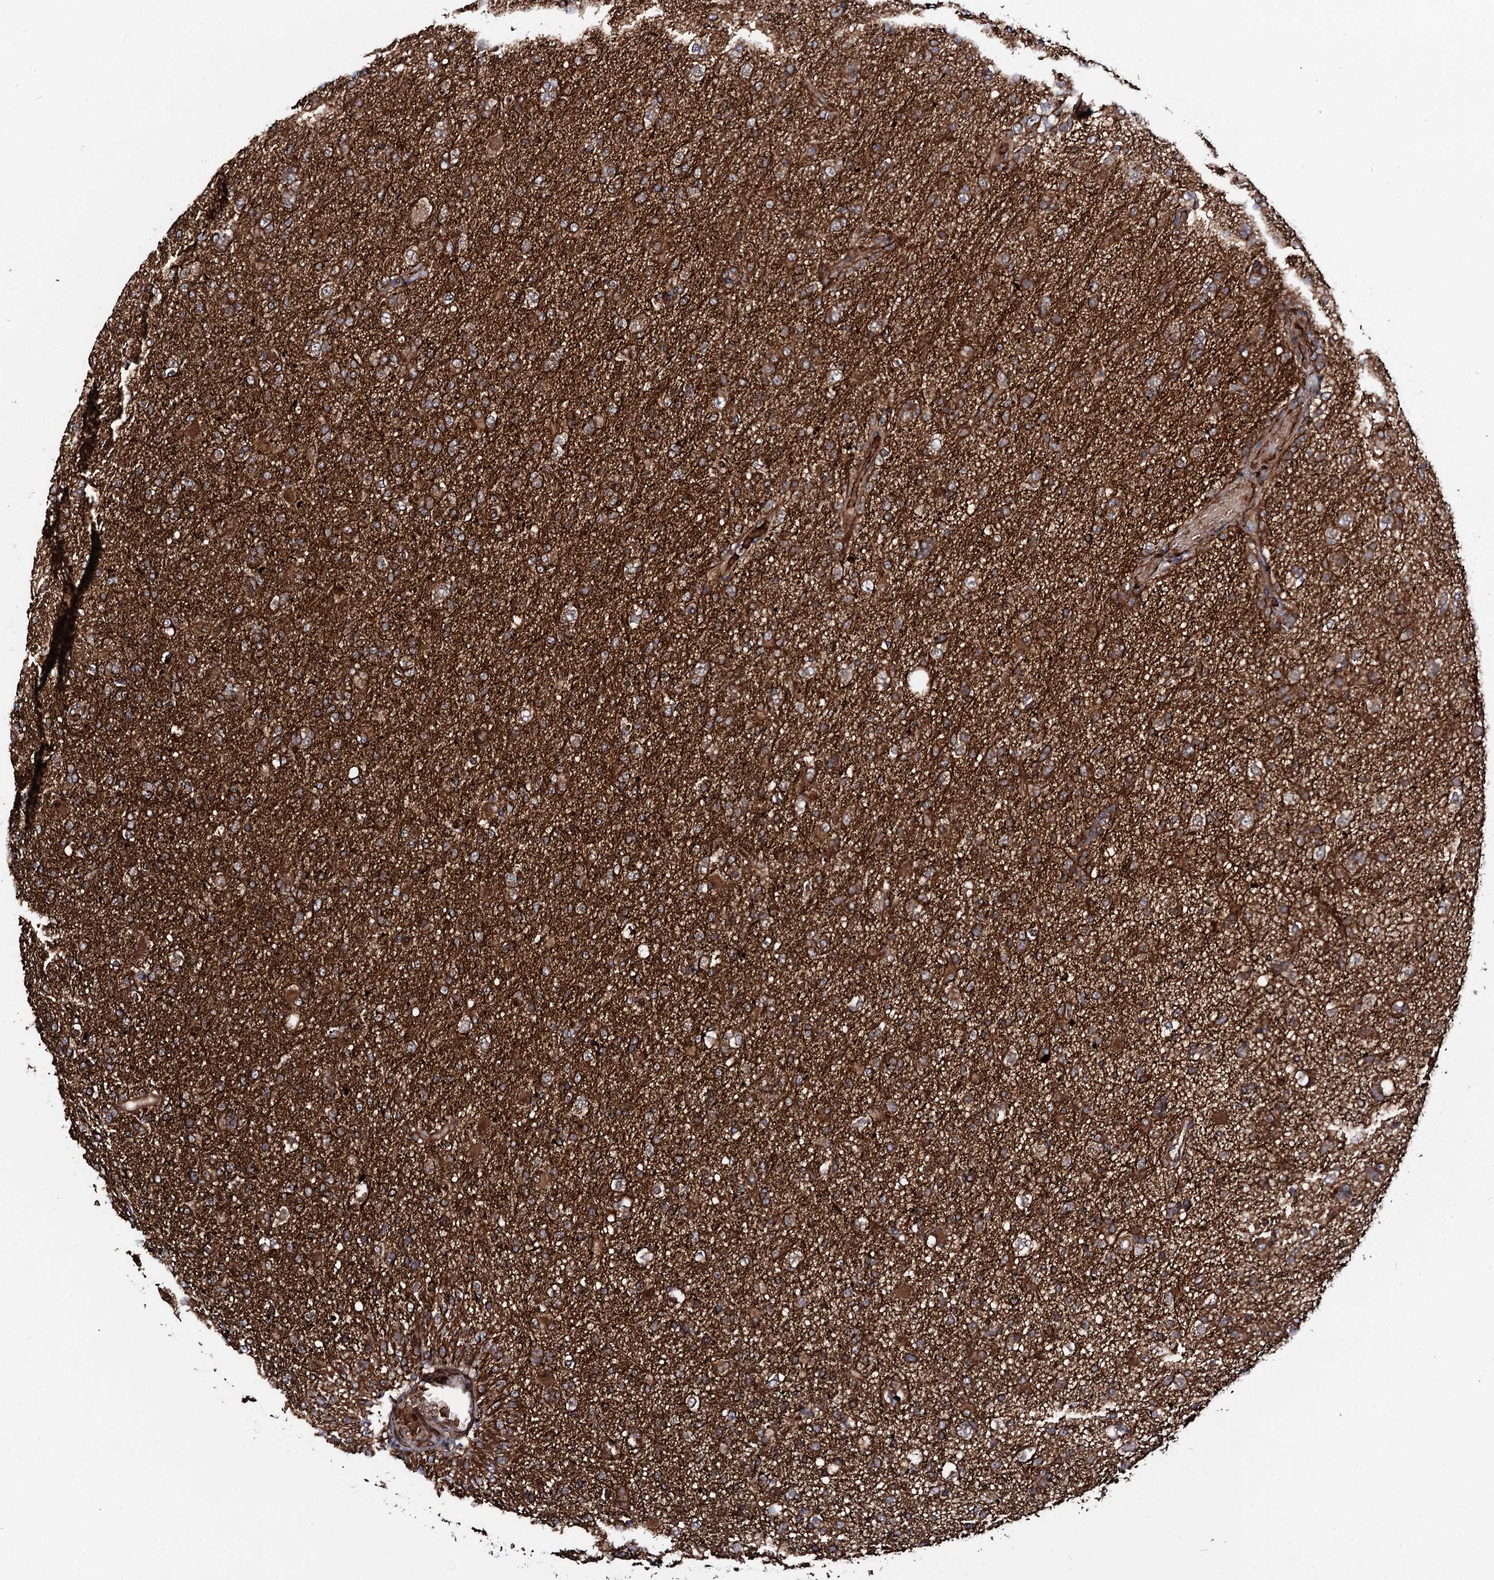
{"staining": {"intensity": "strong", "quantity": ">75%", "location": "cytoplasmic/membranous"}, "tissue": "glioma", "cell_type": "Tumor cells", "image_type": "cancer", "snomed": [{"axis": "morphology", "description": "Glioma, malignant, Low grade"}, {"axis": "topography", "description": "Brain"}], "caption": "A brown stain labels strong cytoplasmic/membranous positivity of a protein in human glioma tumor cells.", "gene": "KXD1", "patient": {"sex": "male", "age": 65}}